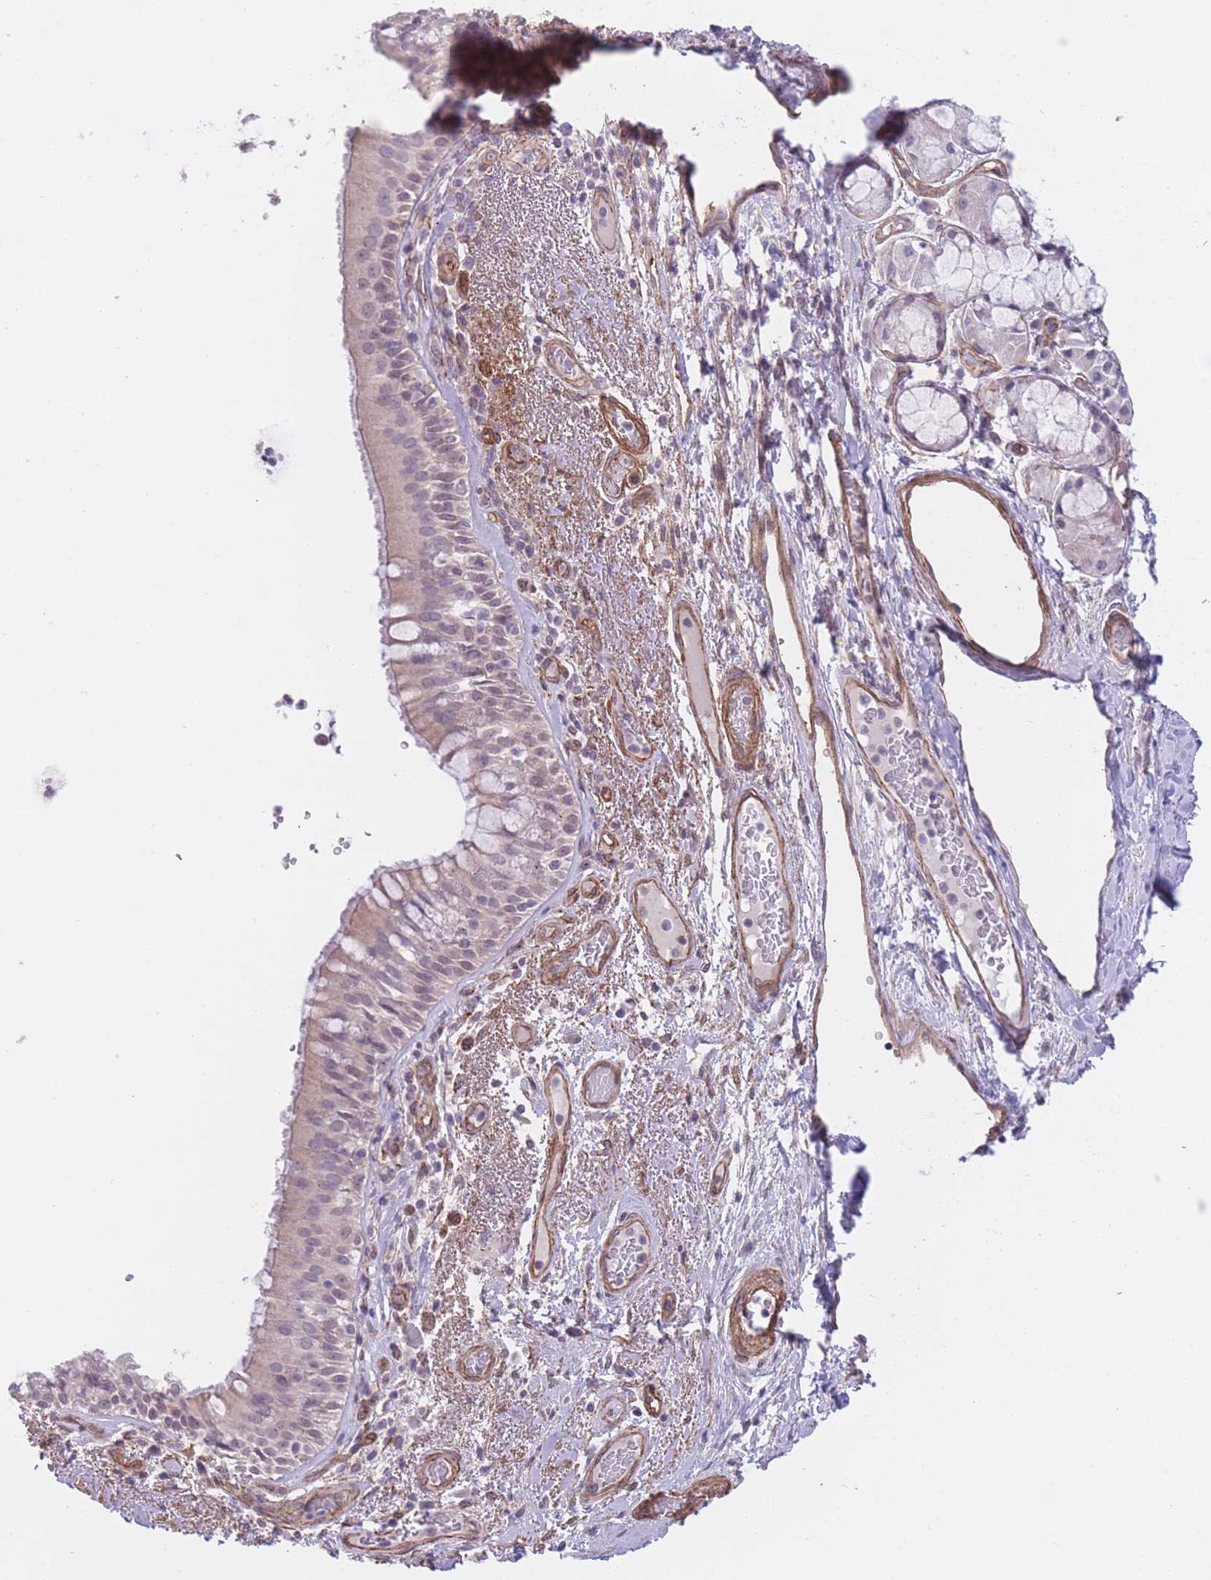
{"staining": {"intensity": "weak", "quantity": "25%-75%", "location": "cytoplasmic/membranous"}, "tissue": "bronchus", "cell_type": "Respiratory epithelial cells", "image_type": "normal", "snomed": [{"axis": "morphology", "description": "Normal tissue, NOS"}, {"axis": "topography", "description": "Cartilage tissue"}, {"axis": "topography", "description": "Bronchus"}], "caption": "A histopathology image of human bronchus stained for a protein exhibits weak cytoplasmic/membranous brown staining in respiratory epithelial cells.", "gene": "QTRT1", "patient": {"sex": "male", "age": 63}}